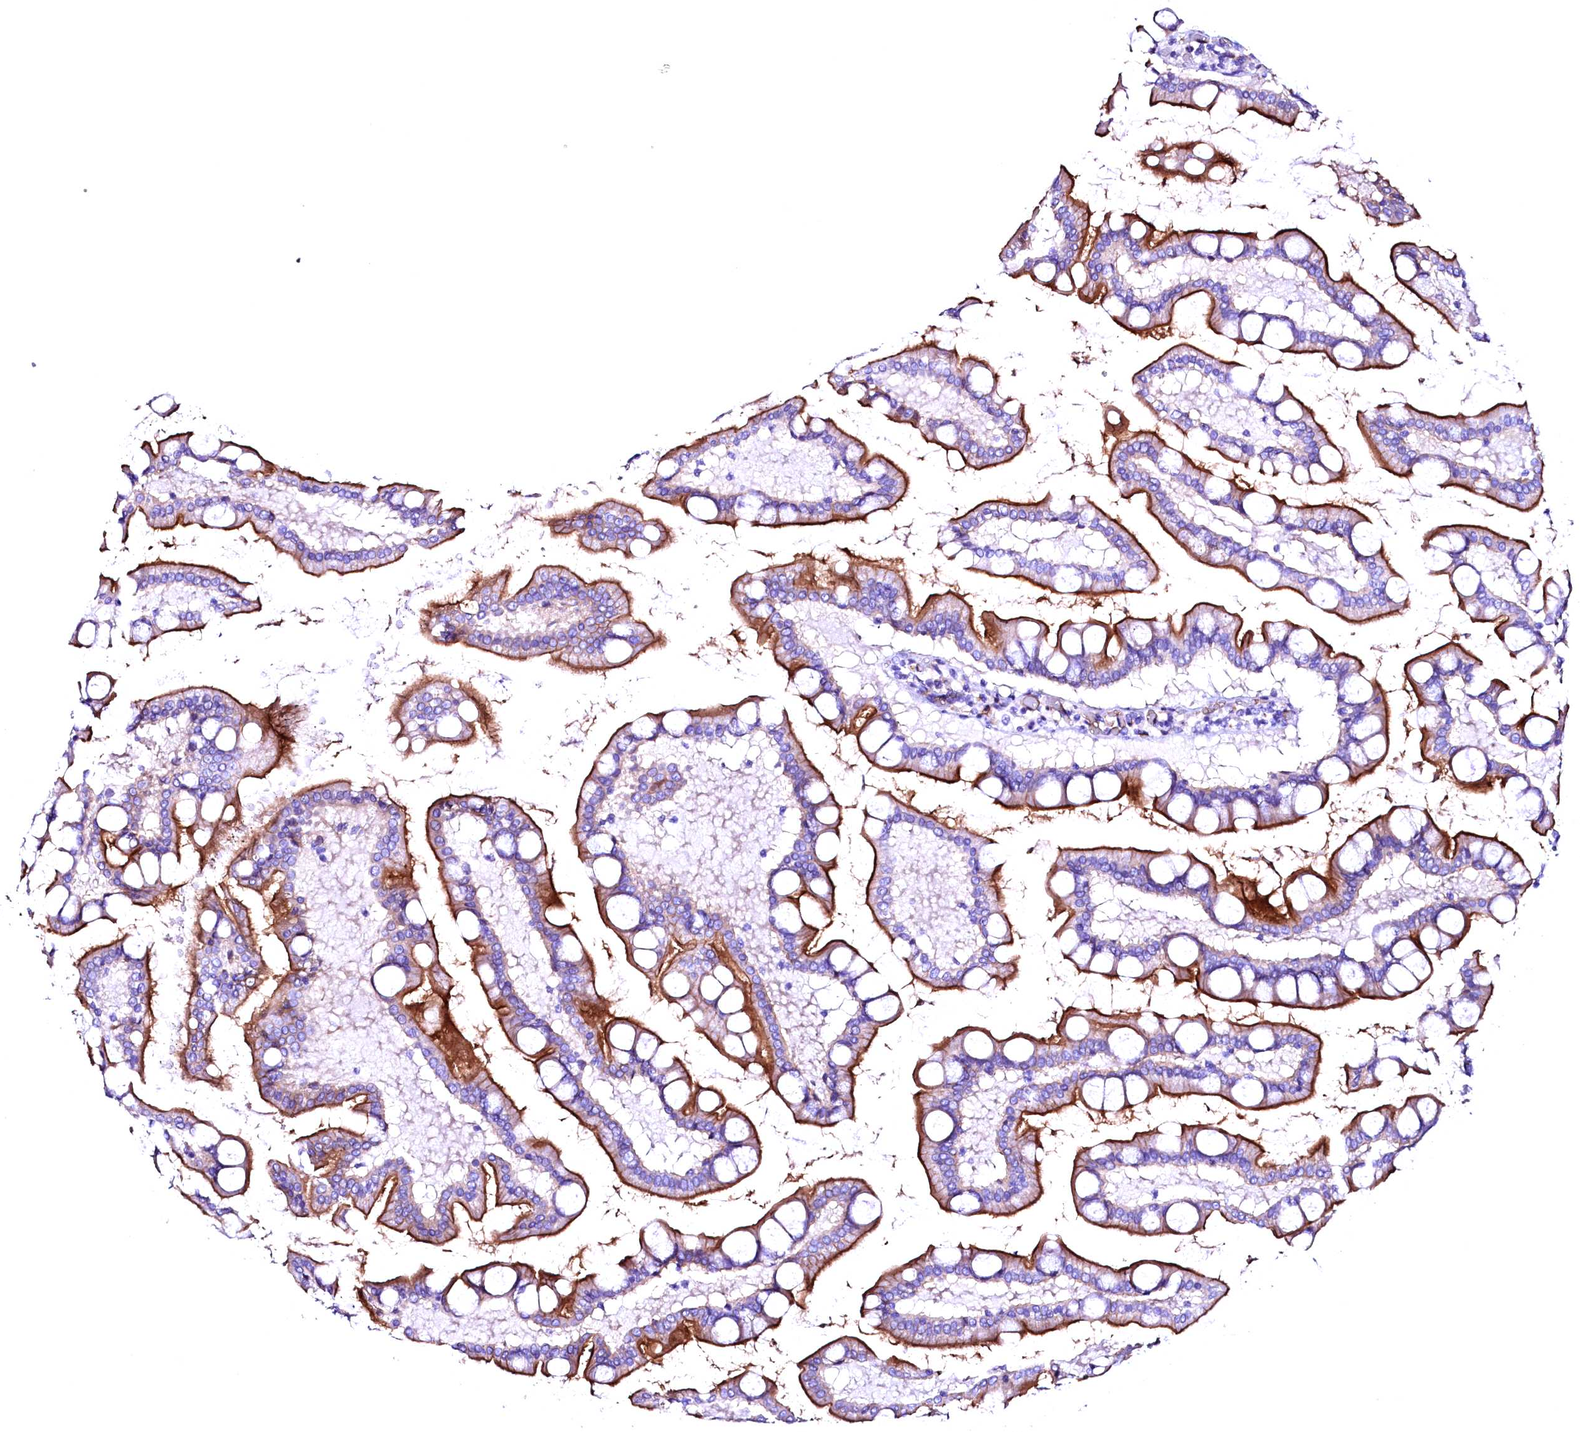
{"staining": {"intensity": "strong", "quantity": ">75%", "location": "cytoplasmic/membranous"}, "tissue": "small intestine", "cell_type": "Glandular cells", "image_type": "normal", "snomed": [{"axis": "morphology", "description": "Normal tissue, NOS"}, {"axis": "topography", "description": "Small intestine"}], "caption": "Protein expression analysis of unremarkable small intestine displays strong cytoplasmic/membranous positivity in approximately >75% of glandular cells.", "gene": "SLF1", "patient": {"sex": "male", "age": 41}}